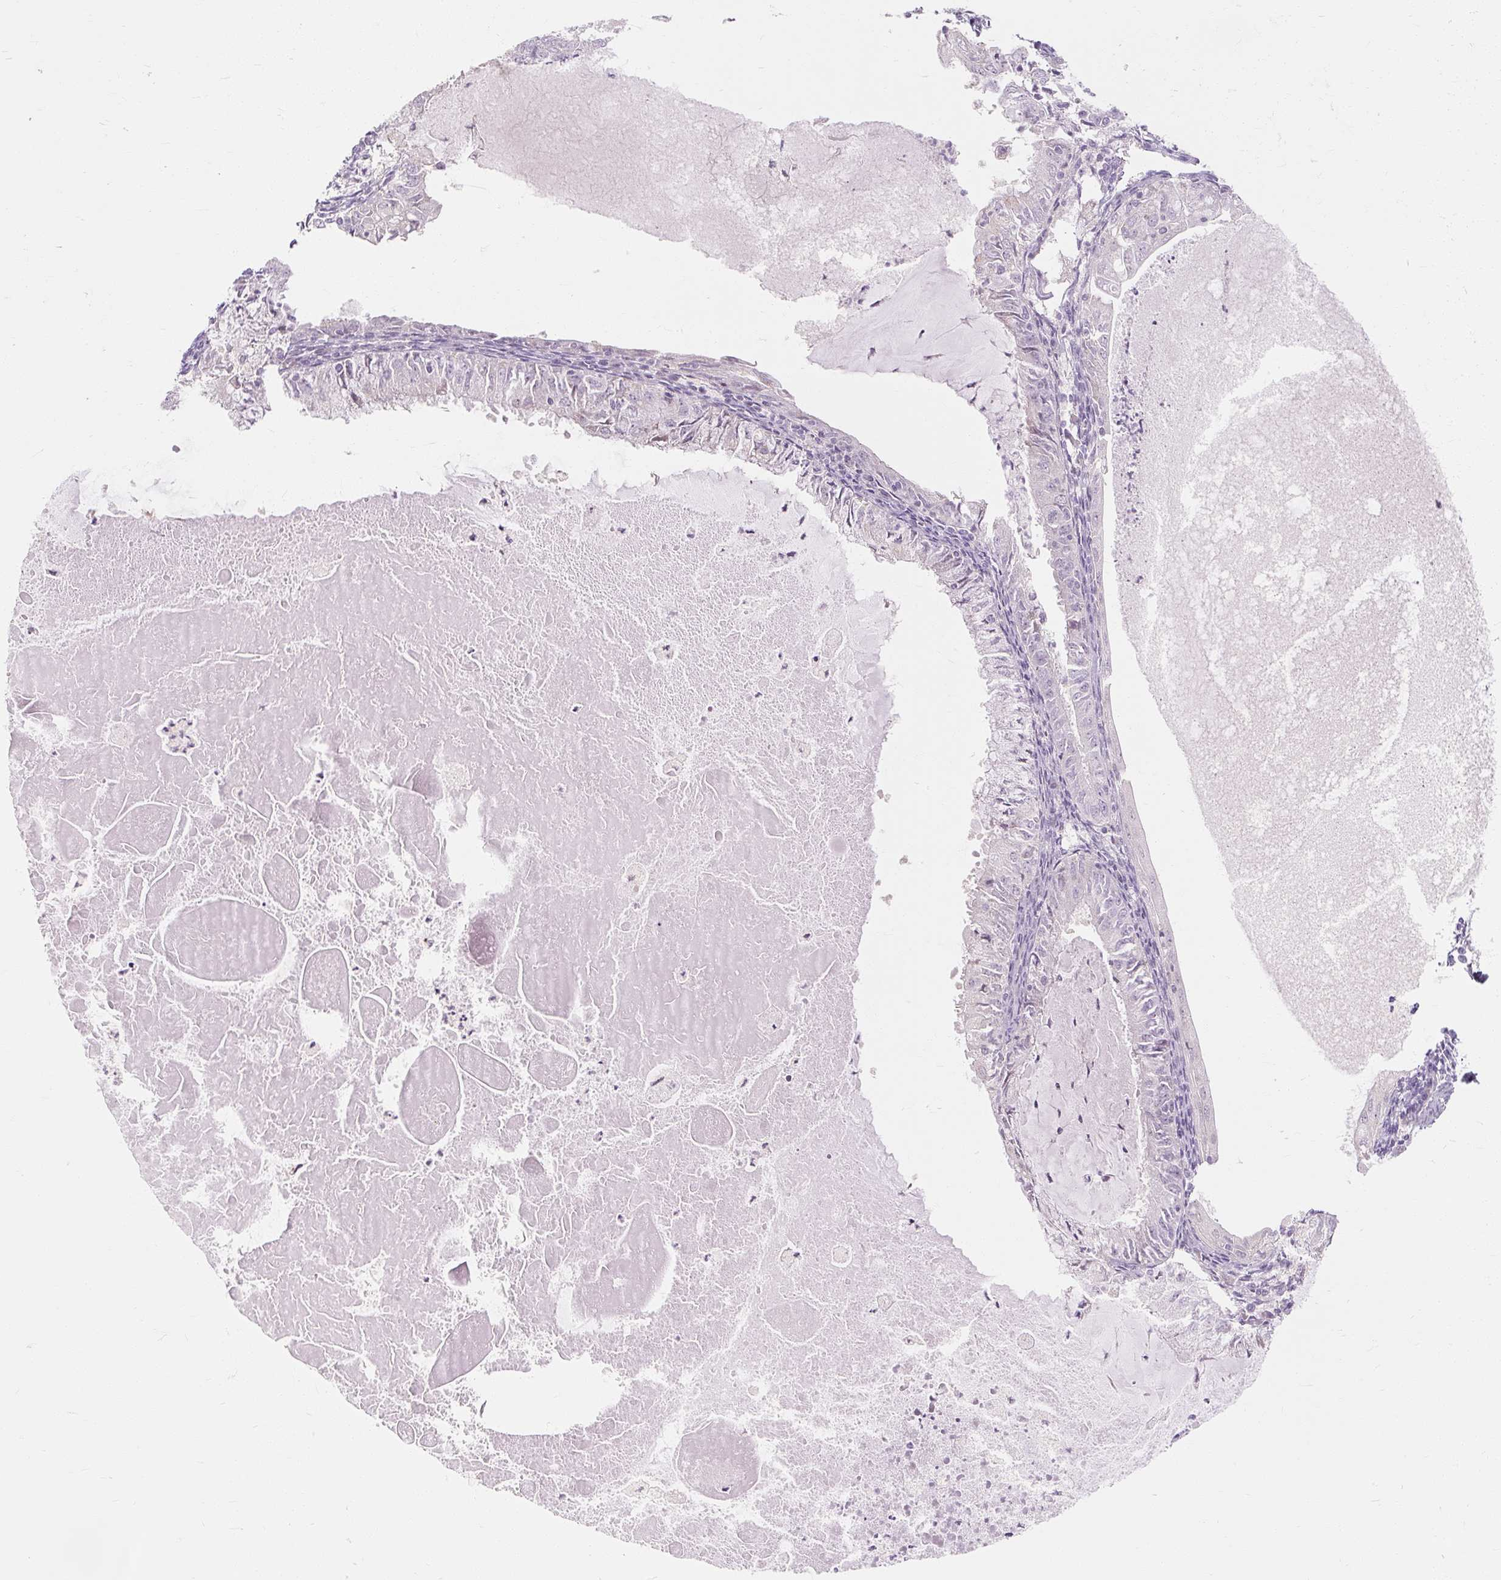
{"staining": {"intensity": "negative", "quantity": "none", "location": "none"}, "tissue": "endometrial cancer", "cell_type": "Tumor cells", "image_type": "cancer", "snomed": [{"axis": "morphology", "description": "Adenocarcinoma, NOS"}, {"axis": "topography", "description": "Endometrium"}], "caption": "Immunohistochemistry (IHC) image of neoplastic tissue: human endometrial cancer (adenocarcinoma) stained with DAB reveals no significant protein staining in tumor cells.", "gene": "CAPN3", "patient": {"sex": "female", "age": 57}}